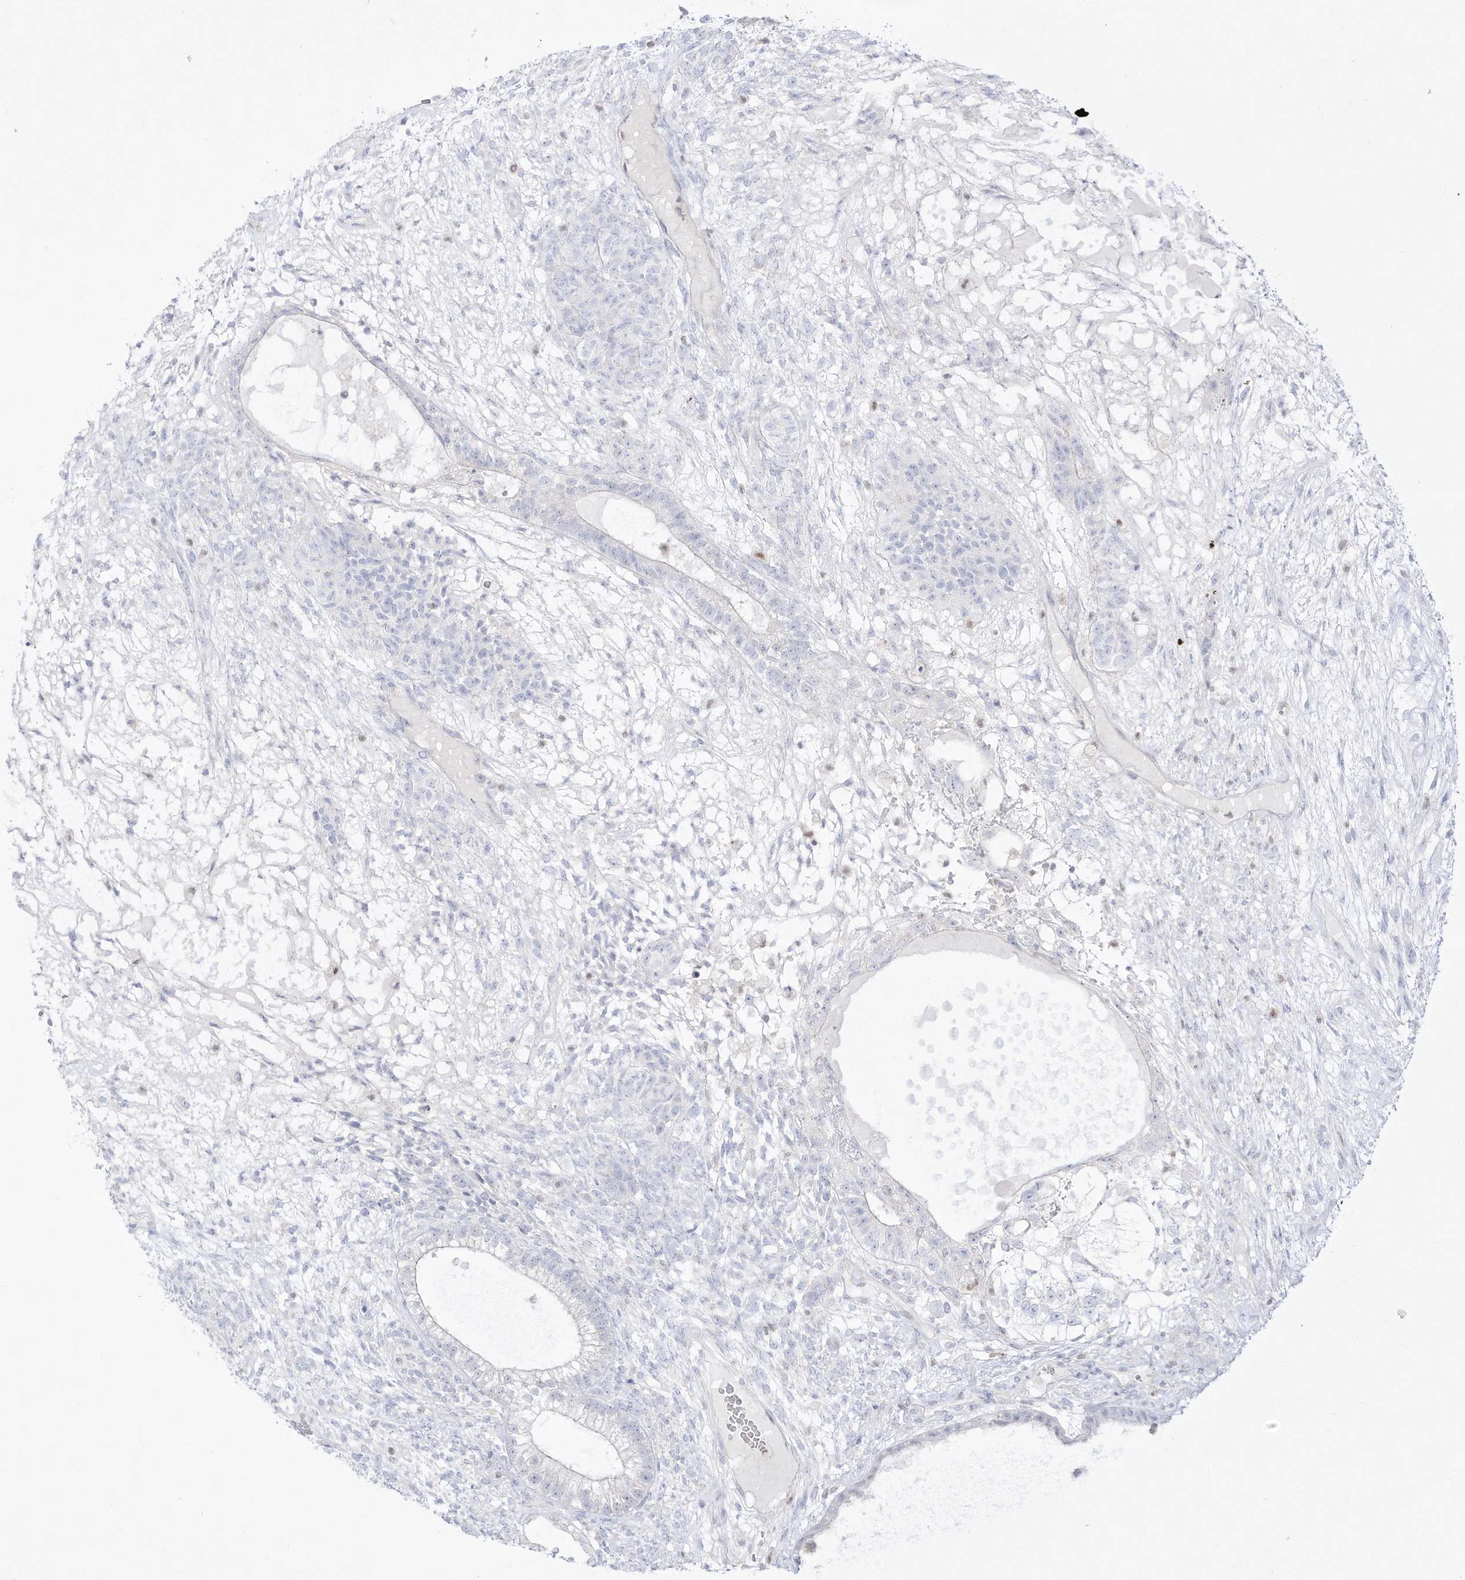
{"staining": {"intensity": "negative", "quantity": "none", "location": "none"}, "tissue": "testis cancer", "cell_type": "Tumor cells", "image_type": "cancer", "snomed": [{"axis": "morphology", "description": "Seminoma, NOS"}, {"axis": "morphology", "description": "Carcinoma, Embryonal, NOS"}, {"axis": "topography", "description": "Testis"}], "caption": "Testis embryonal carcinoma stained for a protein using immunohistochemistry demonstrates no staining tumor cells.", "gene": "DMKN", "patient": {"sex": "male", "age": 28}}